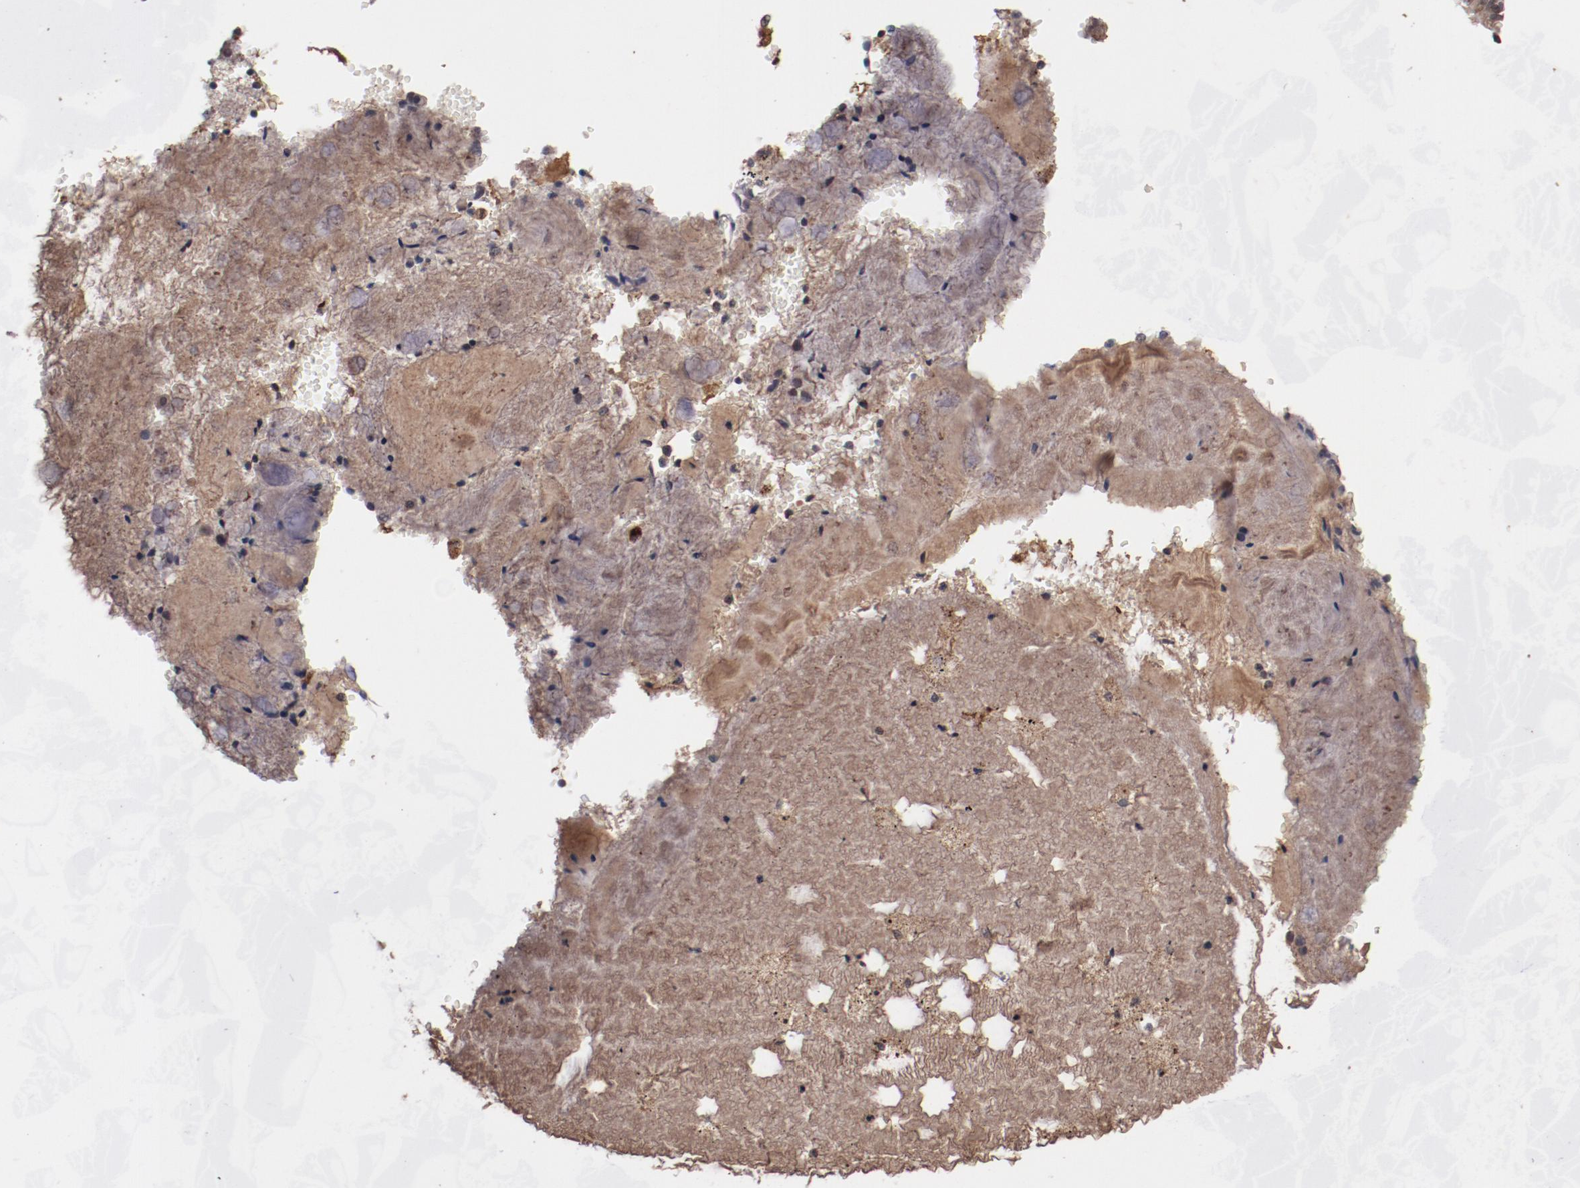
{"staining": {"intensity": "moderate", "quantity": ">75%", "location": "cytoplasmic/membranous"}, "tissue": "bronchus", "cell_type": "Respiratory epithelial cells", "image_type": "normal", "snomed": [{"axis": "morphology", "description": "Normal tissue, NOS"}, {"axis": "topography", "description": "Bronchus"}, {"axis": "topography", "description": "Lung"}], "caption": "Bronchus was stained to show a protein in brown. There is medium levels of moderate cytoplasmic/membranous positivity in about >75% of respiratory epithelial cells. Immunohistochemistry (ihc) stains the protein of interest in brown and the nuclei are stained blue.", "gene": "TENM1", "patient": {"sex": "female", "age": 56}}